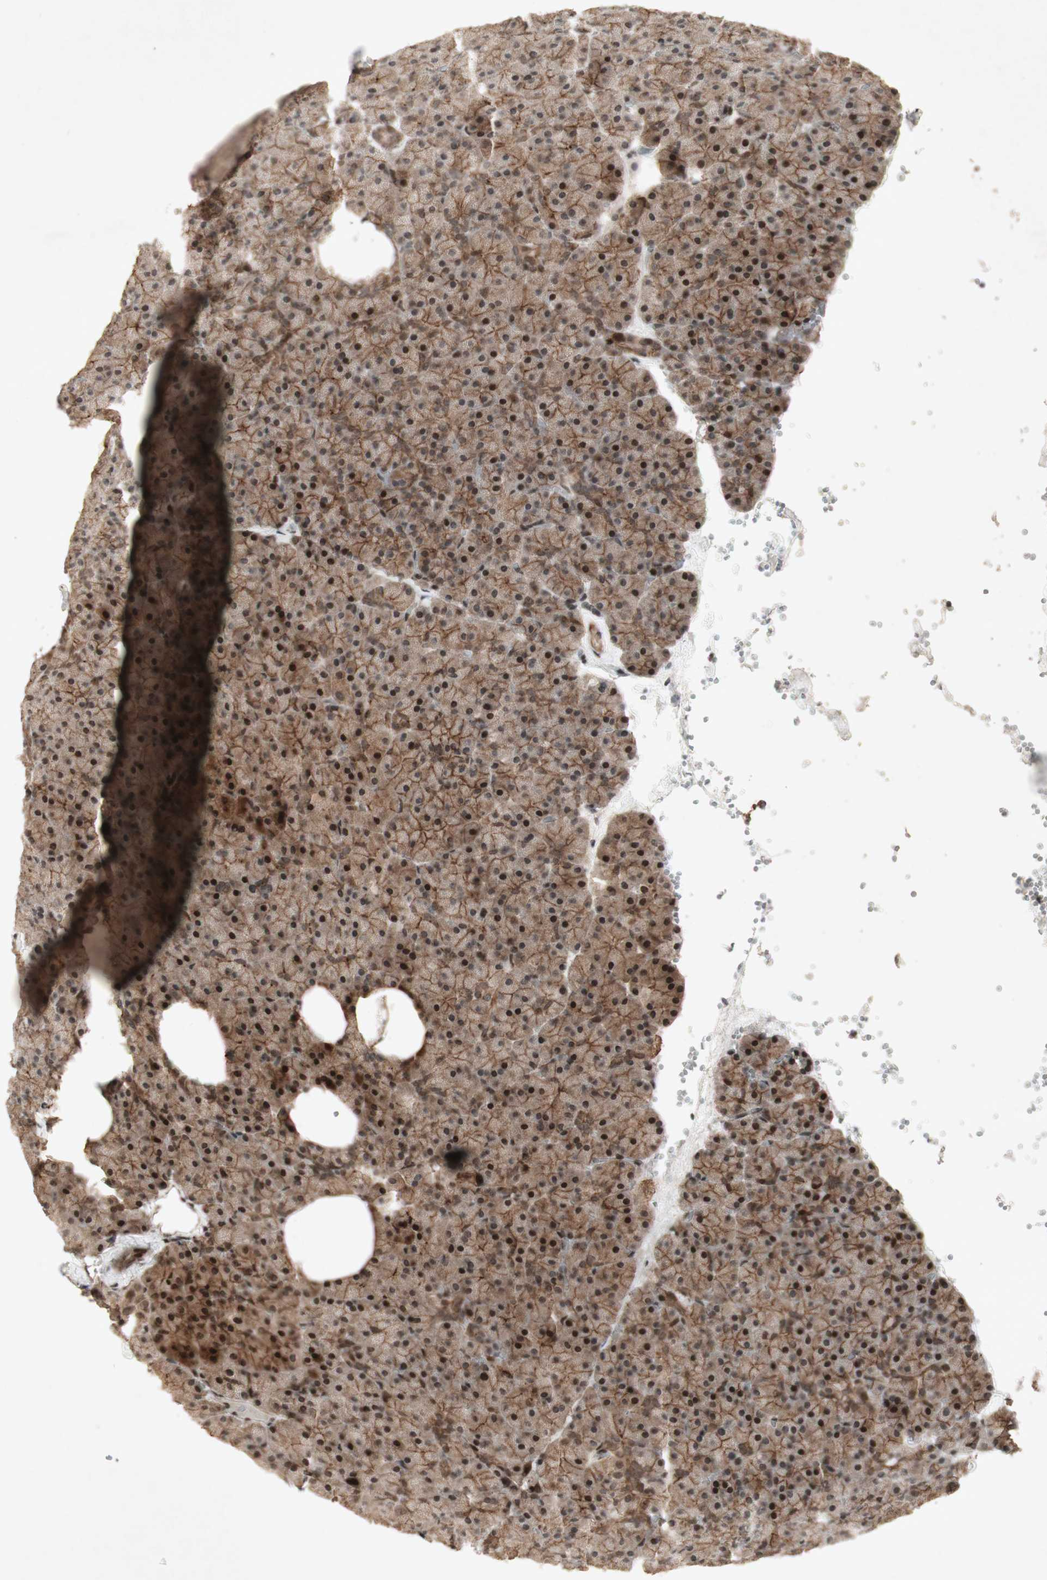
{"staining": {"intensity": "strong", "quantity": "25%-75%", "location": "cytoplasmic/membranous,nuclear"}, "tissue": "pancreas", "cell_type": "Exocrine glandular cells", "image_type": "normal", "snomed": [{"axis": "morphology", "description": "Normal tissue, NOS"}, {"axis": "topography", "description": "Pancreas"}], "caption": "Approximately 25%-75% of exocrine glandular cells in normal pancreas reveal strong cytoplasmic/membranous,nuclear protein expression as visualized by brown immunohistochemical staining.", "gene": "PLXNA1", "patient": {"sex": "female", "age": 35}}